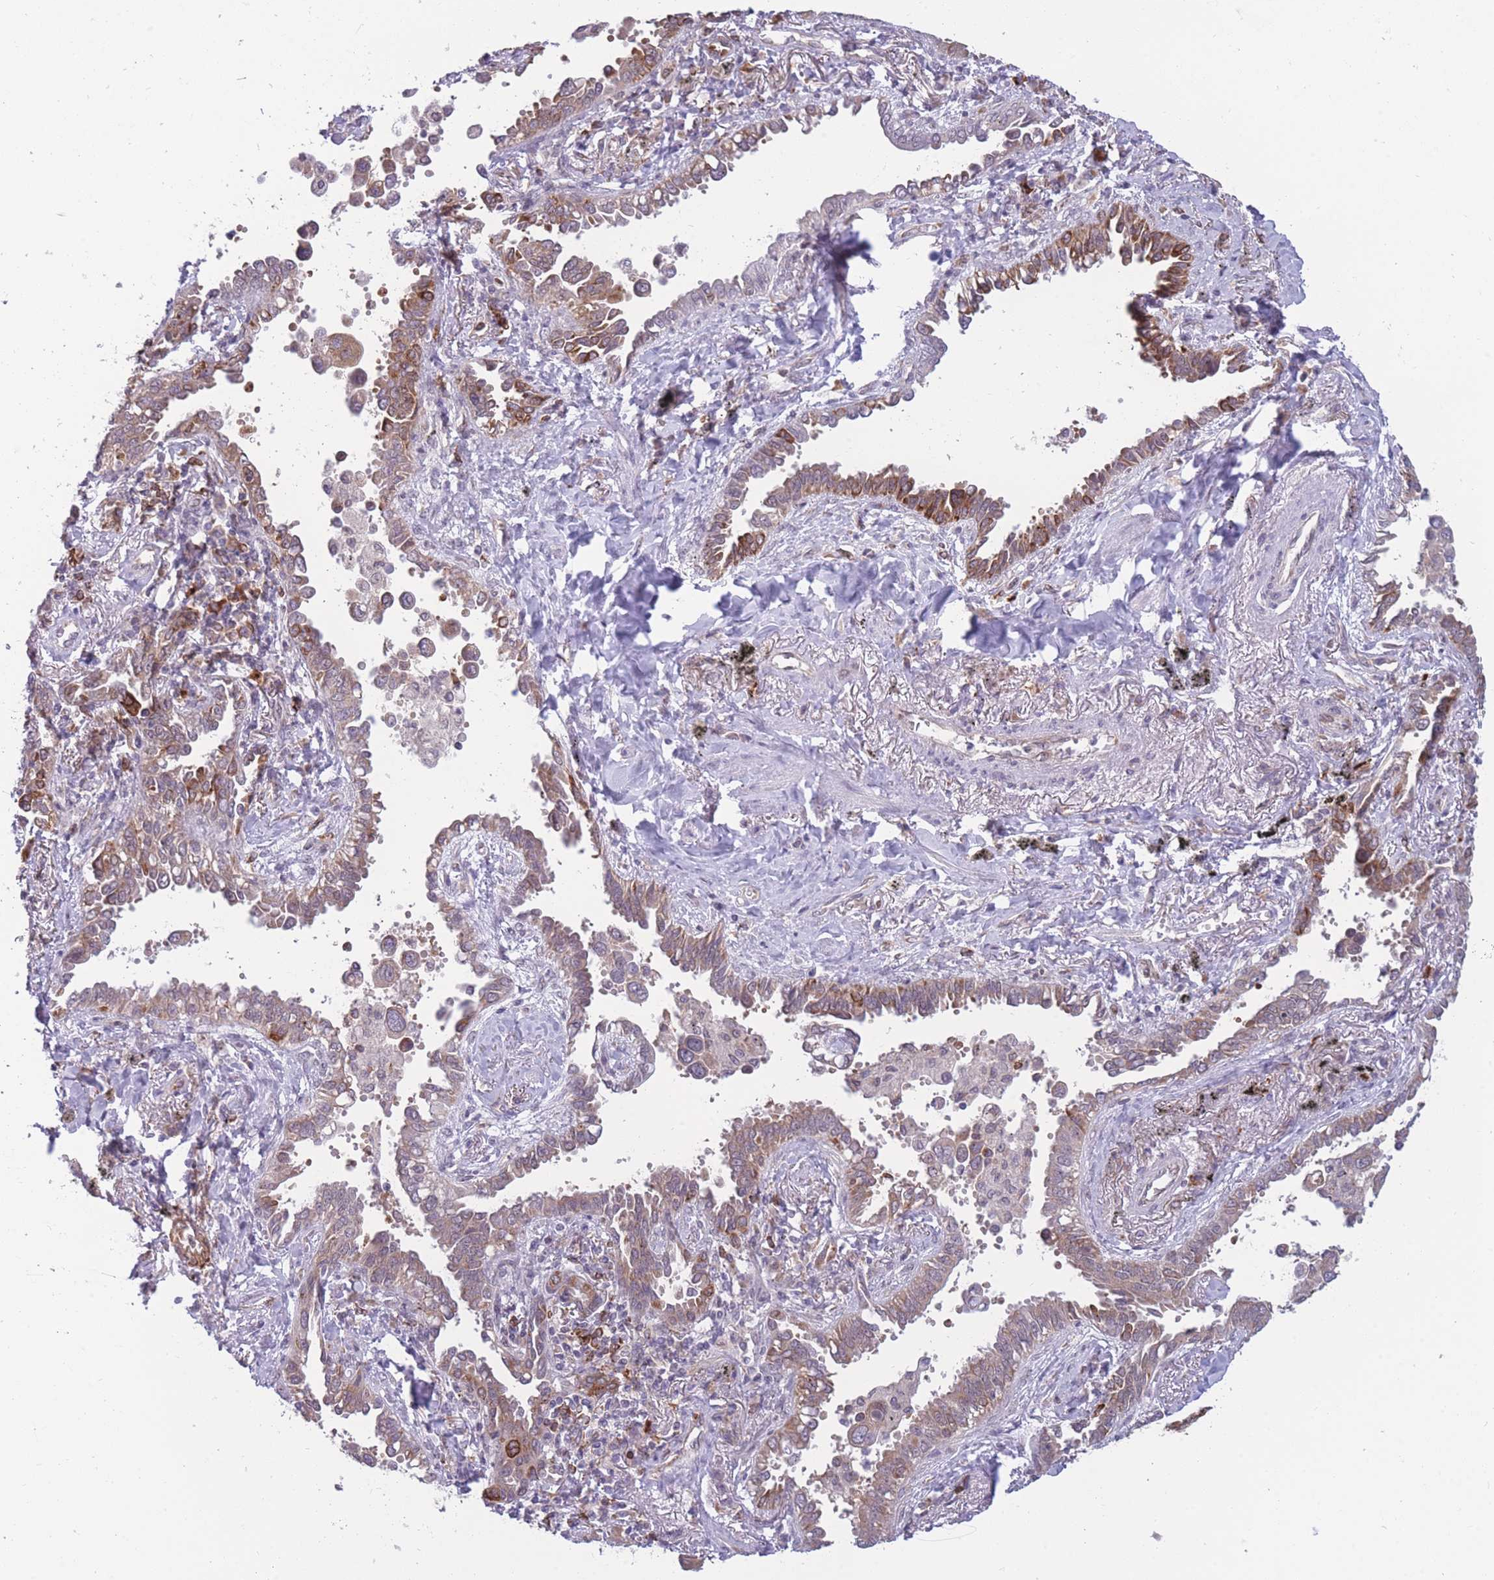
{"staining": {"intensity": "moderate", "quantity": ">75%", "location": "cytoplasmic/membranous"}, "tissue": "lung cancer", "cell_type": "Tumor cells", "image_type": "cancer", "snomed": [{"axis": "morphology", "description": "Adenocarcinoma, NOS"}, {"axis": "topography", "description": "Lung"}], "caption": "The photomicrograph shows a brown stain indicating the presence of a protein in the cytoplasmic/membranous of tumor cells in lung cancer. Nuclei are stained in blue.", "gene": "TMEM121", "patient": {"sex": "male", "age": 67}}